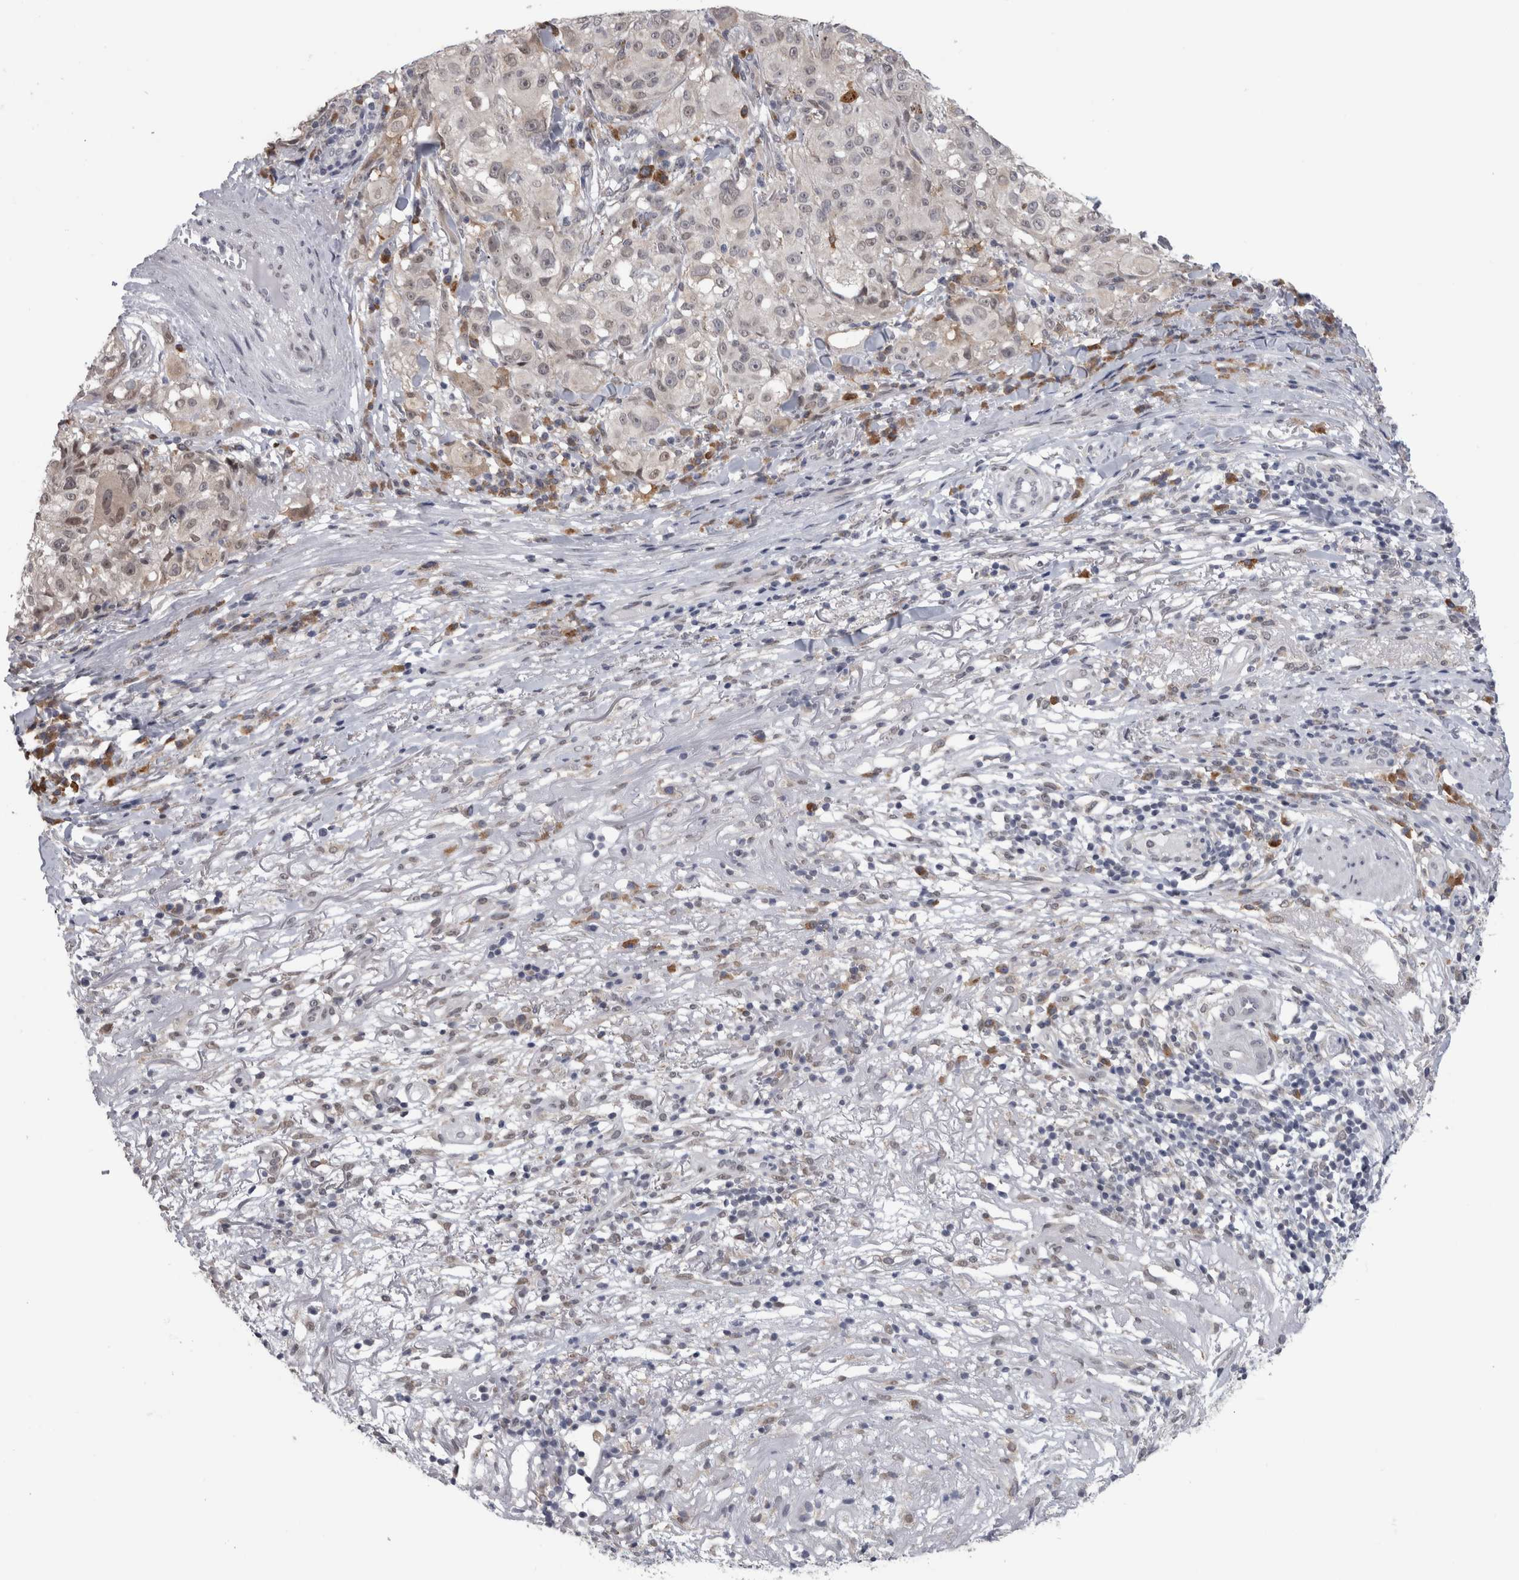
{"staining": {"intensity": "weak", "quantity": "<25%", "location": "cytoplasmic/membranous"}, "tissue": "melanoma", "cell_type": "Tumor cells", "image_type": "cancer", "snomed": [{"axis": "morphology", "description": "Necrosis, NOS"}, {"axis": "morphology", "description": "Malignant melanoma, NOS"}, {"axis": "topography", "description": "Skin"}], "caption": "Immunohistochemical staining of human malignant melanoma reveals no significant expression in tumor cells.", "gene": "TMEM242", "patient": {"sex": "female", "age": 87}}